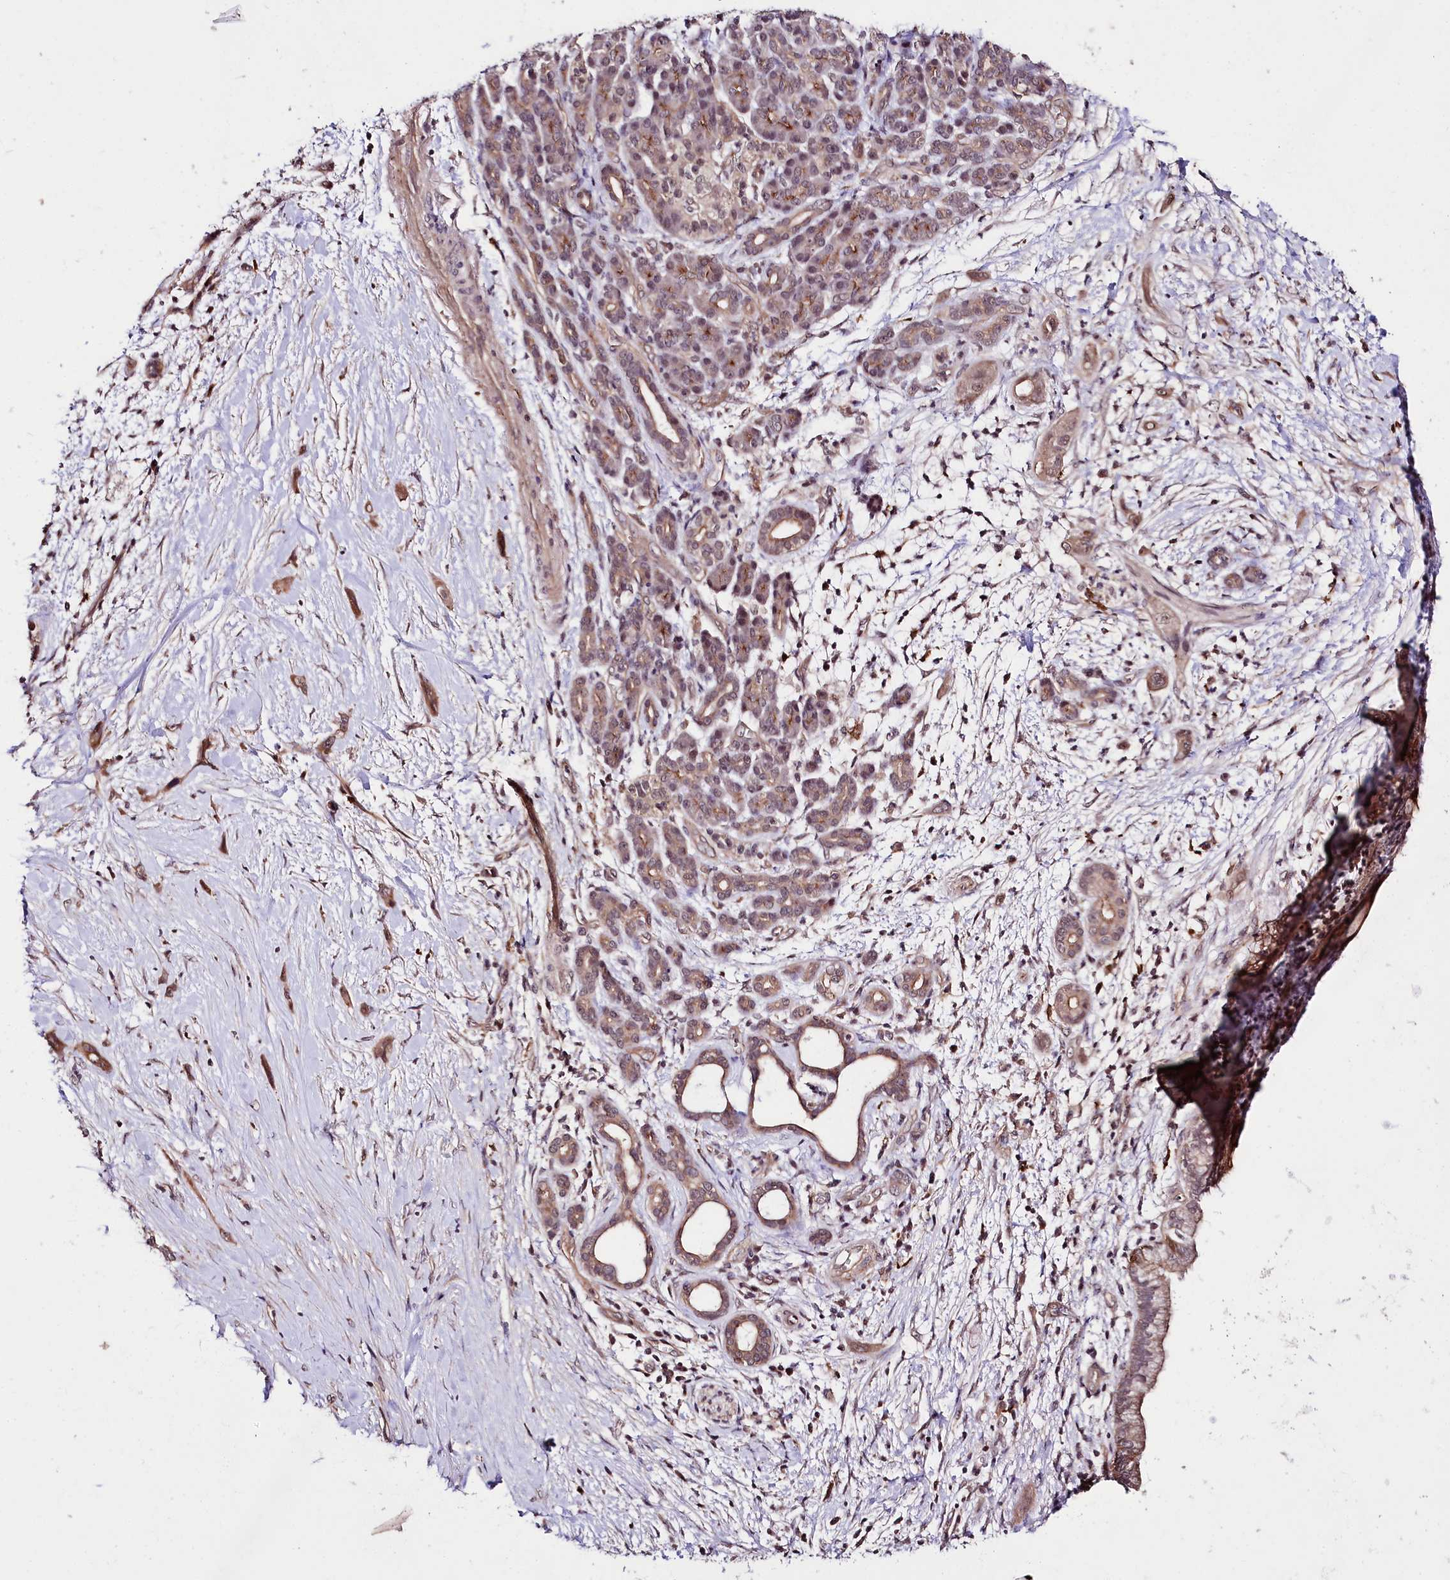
{"staining": {"intensity": "moderate", "quantity": ">75%", "location": "cytoplasmic/membranous"}, "tissue": "pancreatic cancer", "cell_type": "Tumor cells", "image_type": "cancer", "snomed": [{"axis": "morphology", "description": "Adenocarcinoma, NOS"}, {"axis": "topography", "description": "Pancreas"}], "caption": "A brown stain highlights moderate cytoplasmic/membranous staining of a protein in pancreatic cancer tumor cells.", "gene": "TAFAZZIN", "patient": {"sex": "male", "age": 59}}